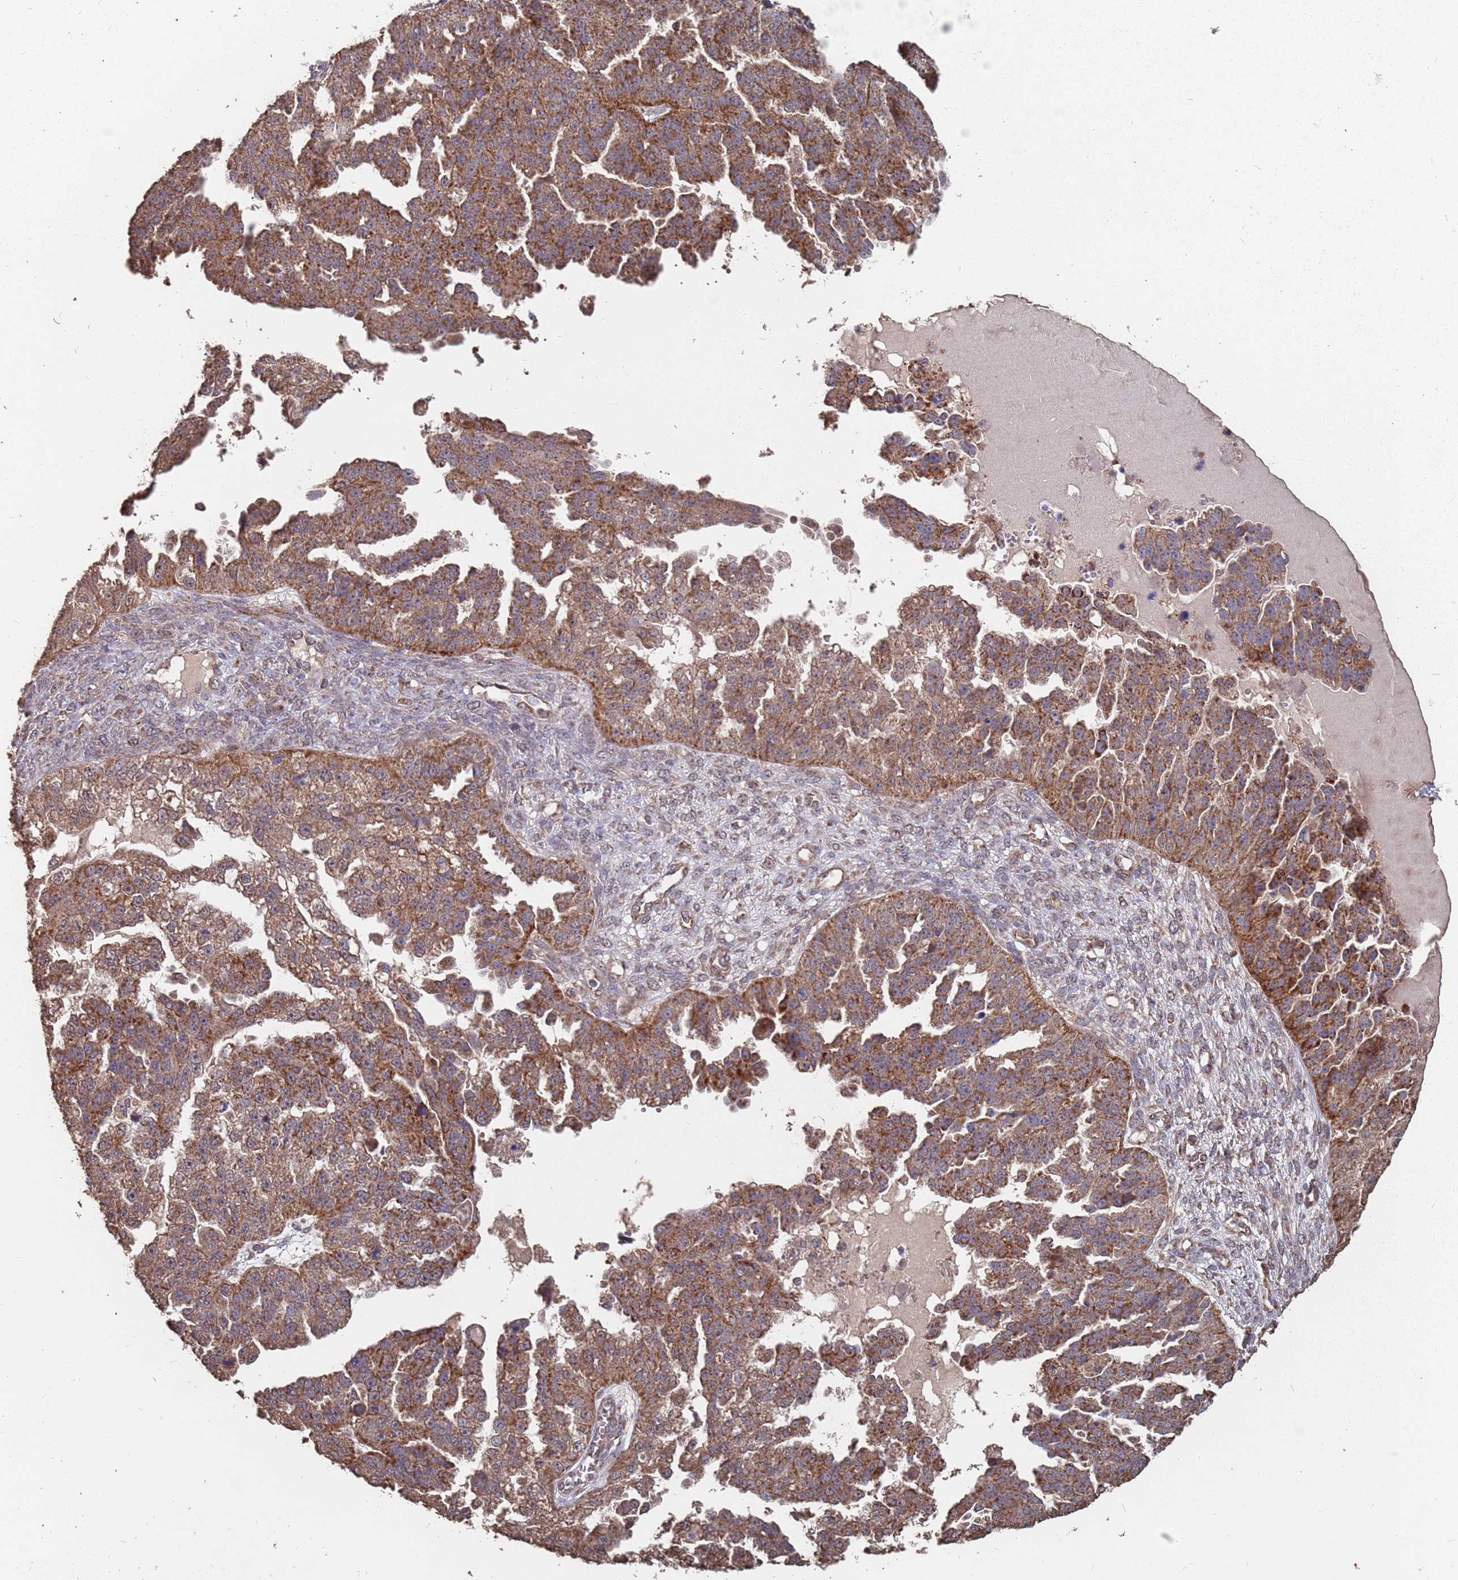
{"staining": {"intensity": "strong", "quantity": ">75%", "location": "cytoplasmic/membranous"}, "tissue": "ovarian cancer", "cell_type": "Tumor cells", "image_type": "cancer", "snomed": [{"axis": "morphology", "description": "Cystadenocarcinoma, serous, NOS"}, {"axis": "topography", "description": "Ovary"}], "caption": "IHC staining of ovarian serous cystadenocarcinoma, which exhibits high levels of strong cytoplasmic/membranous expression in about >75% of tumor cells indicating strong cytoplasmic/membranous protein staining. The staining was performed using DAB (3,3'-diaminobenzidine) (brown) for protein detection and nuclei were counterstained in hematoxylin (blue).", "gene": "PRORP", "patient": {"sex": "female", "age": 58}}